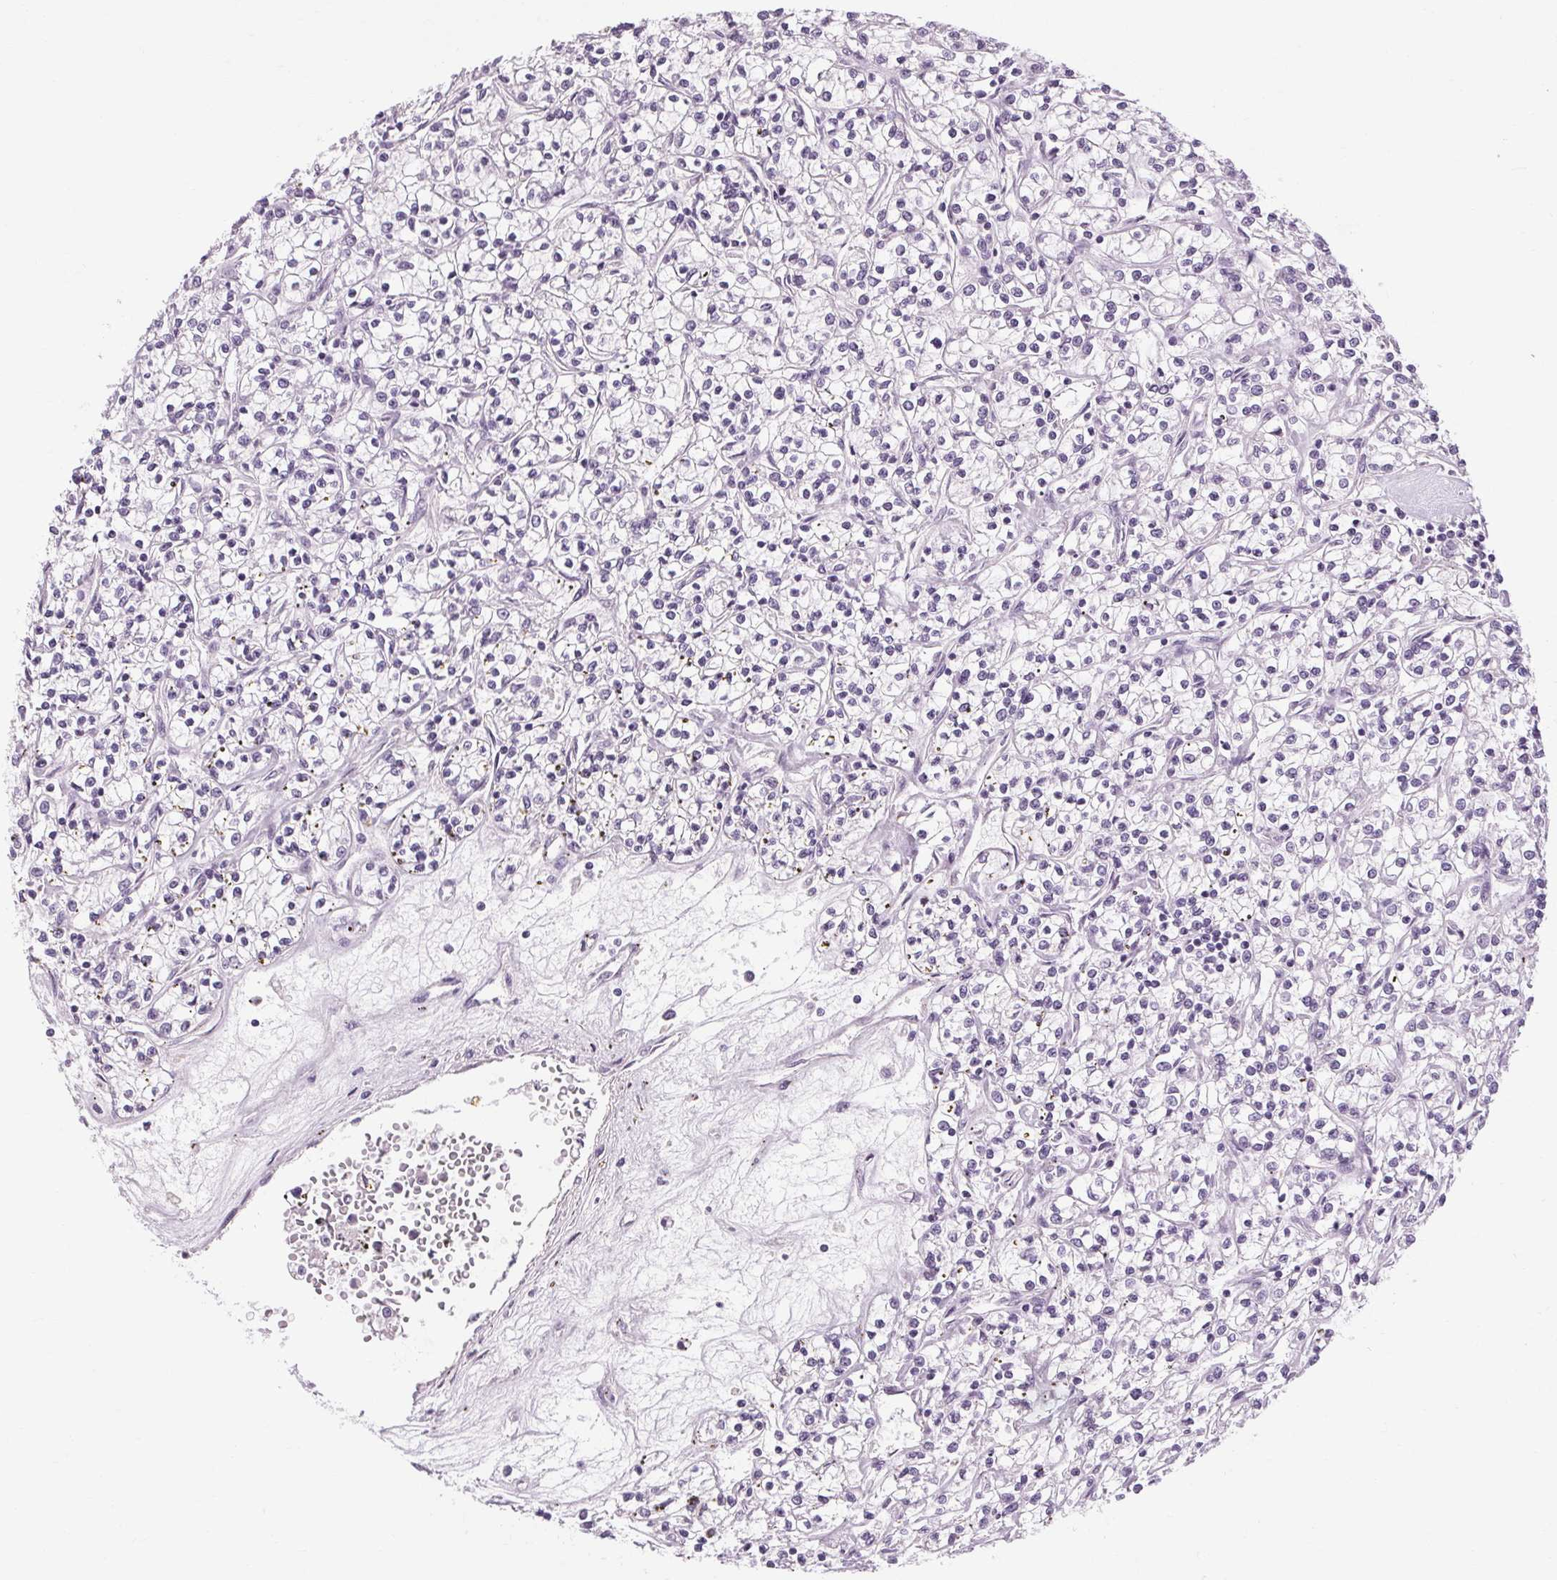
{"staining": {"intensity": "negative", "quantity": "none", "location": "none"}, "tissue": "renal cancer", "cell_type": "Tumor cells", "image_type": "cancer", "snomed": [{"axis": "morphology", "description": "Adenocarcinoma, NOS"}, {"axis": "topography", "description": "Kidney"}], "caption": "This micrograph is of renal cancer stained with IHC to label a protein in brown with the nuclei are counter-stained blue. There is no staining in tumor cells.", "gene": "KLHL40", "patient": {"sex": "female", "age": 59}}